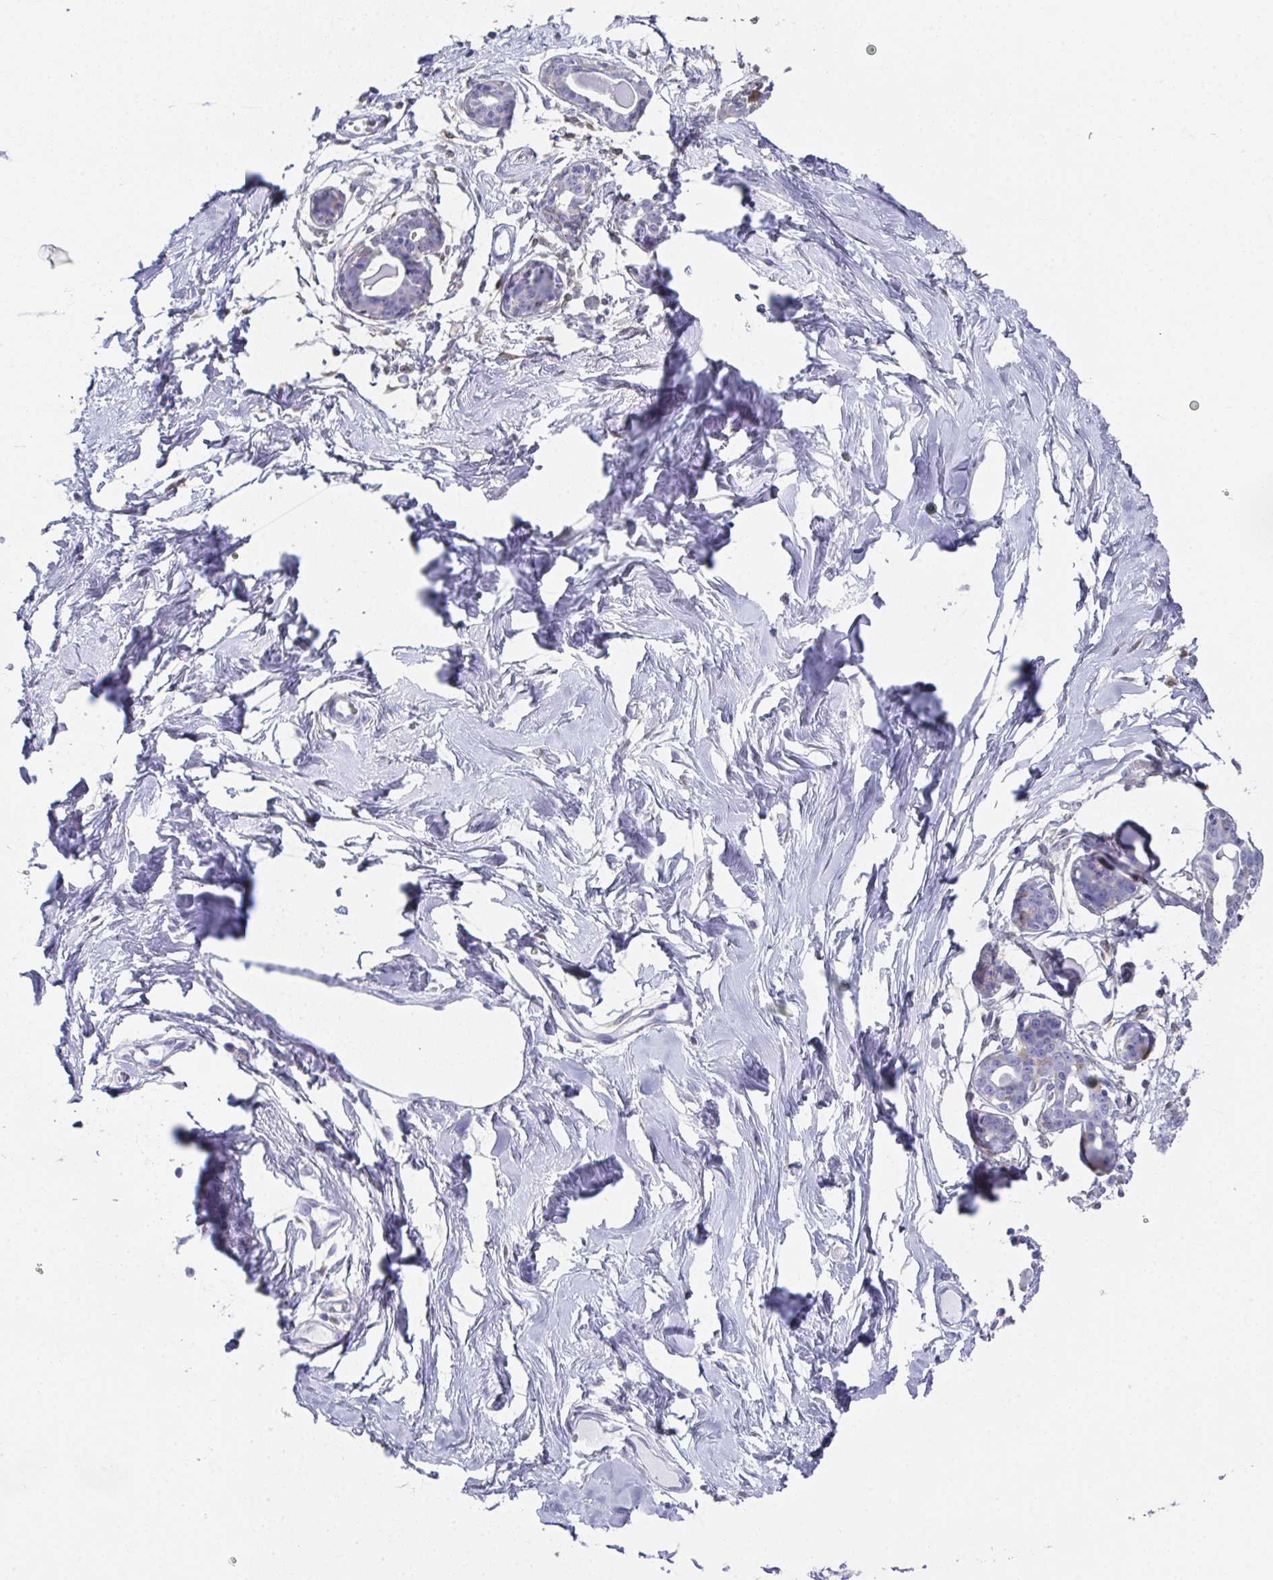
{"staining": {"intensity": "negative", "quantity": "none", "location": "none"}, "tissue": "breast", "cell_type": "Adipocytes", "image_type": "normal", "snomed": [{"axis": "morphology", "description": "Normal tissue, NOS"}, {"axis": "topography", "description": "Breast"}], "caption": "This photomicrograph is of unremarkable breast stained with immunohistochemistry (IHC) to label a protein in brown with the nuclei are counter-stained blue. There is no staining in adipocytes. (DAB (3,3'-diaminobenzidine) immunohistochemistry, high magnification).", "gene": "RBP1", "patient": {"sex": "female", "age": 45}}